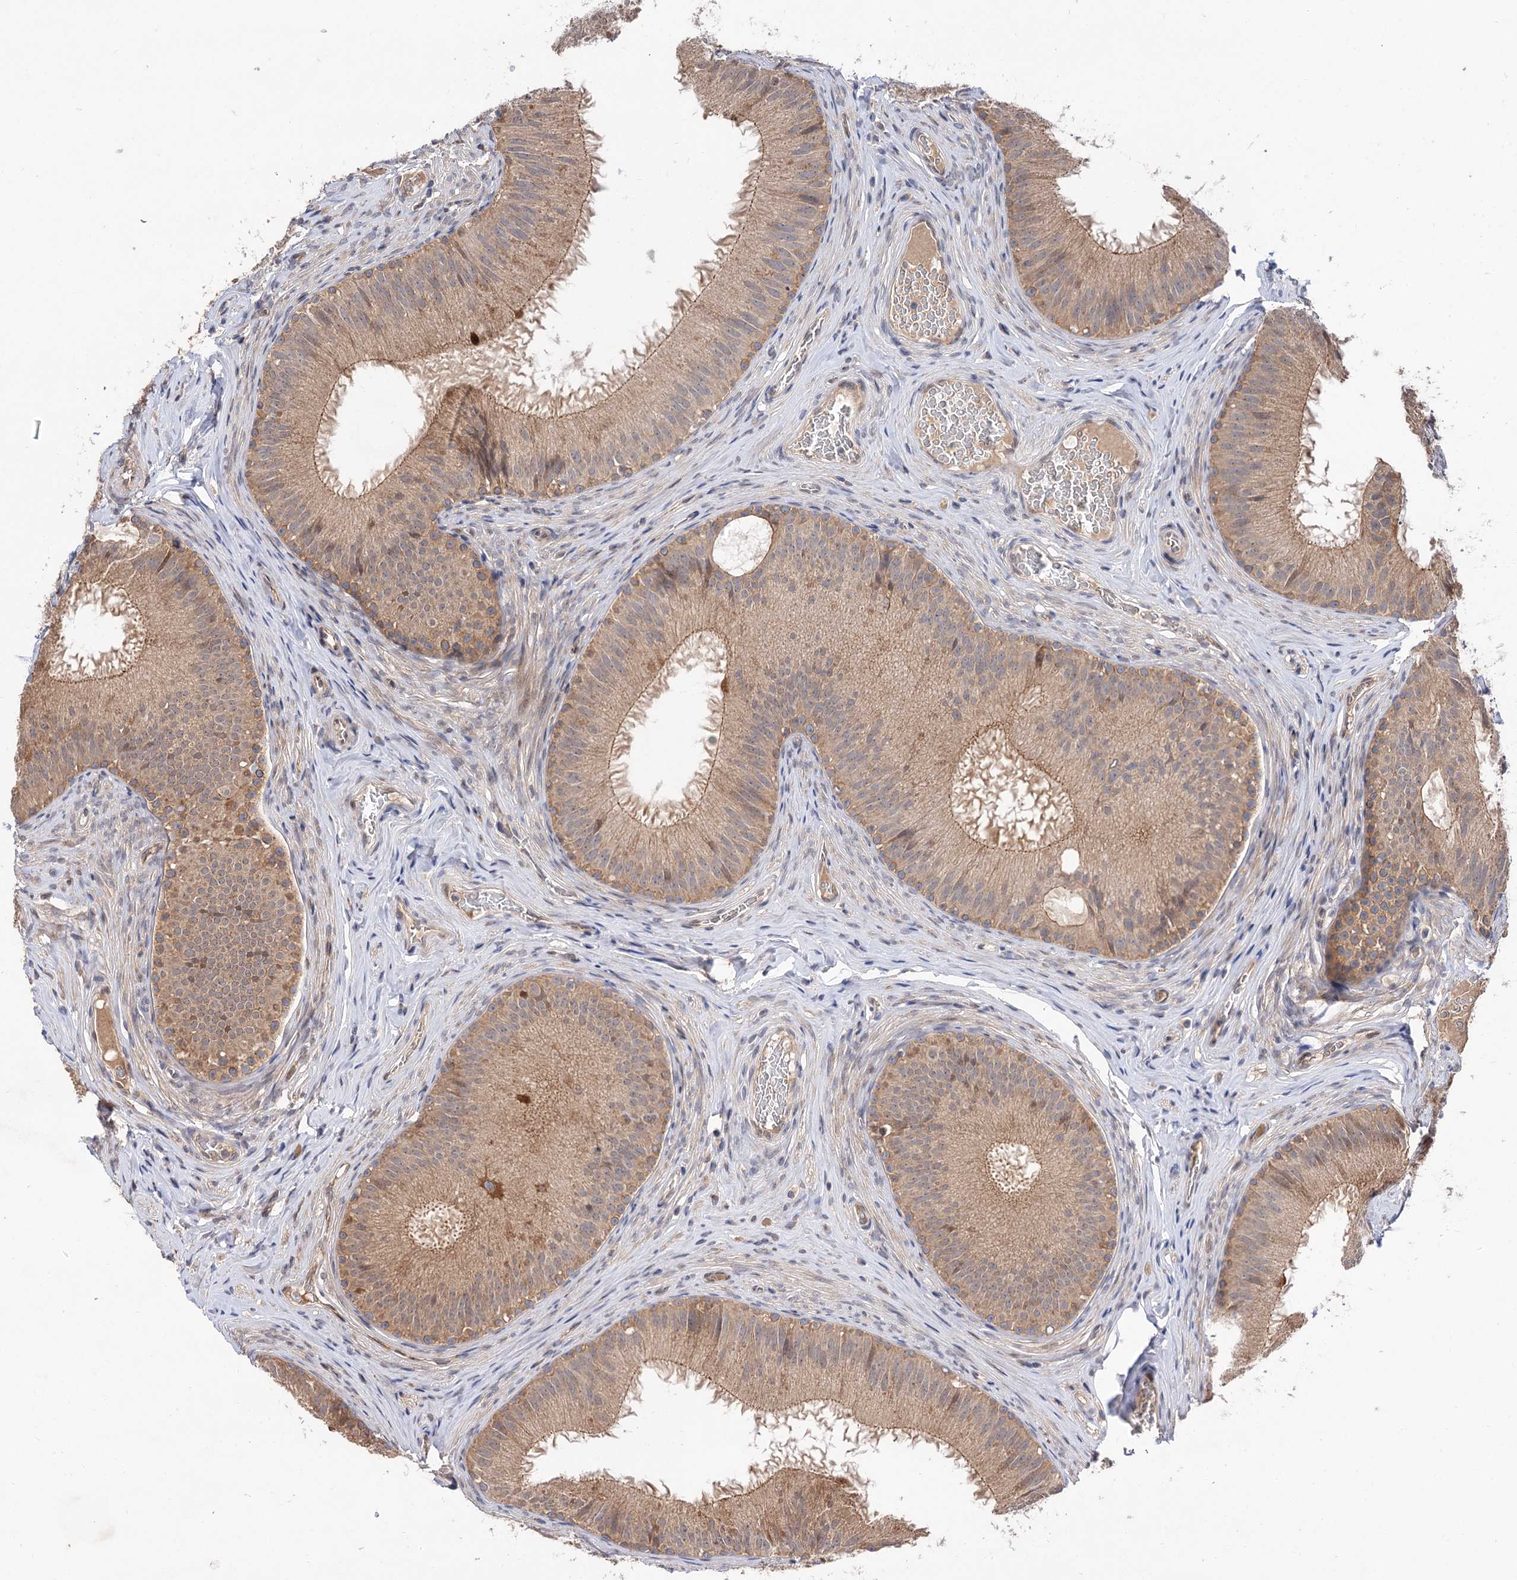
{"staining": {"intensity": "moderate", "quantity": "25%-75%", "location": "cytoplasmic/membranous"}, "tissue": "epididymis", "cell_type": "Glandular cells", "image_type": "normal", "snomed": [{"axis": "morphology", "description": "Normal tissue, NOS"}, {"axis": "topography", "description": "Epididymis"}], "caption": "Protein expression analysis of normal epididymis exhibits moderate cytoplasmic/membranous positivity in approximately 25%-75% of glandular cells.", "gene": "FBXW8", "patient": {"sex": "male", "age": 34}}